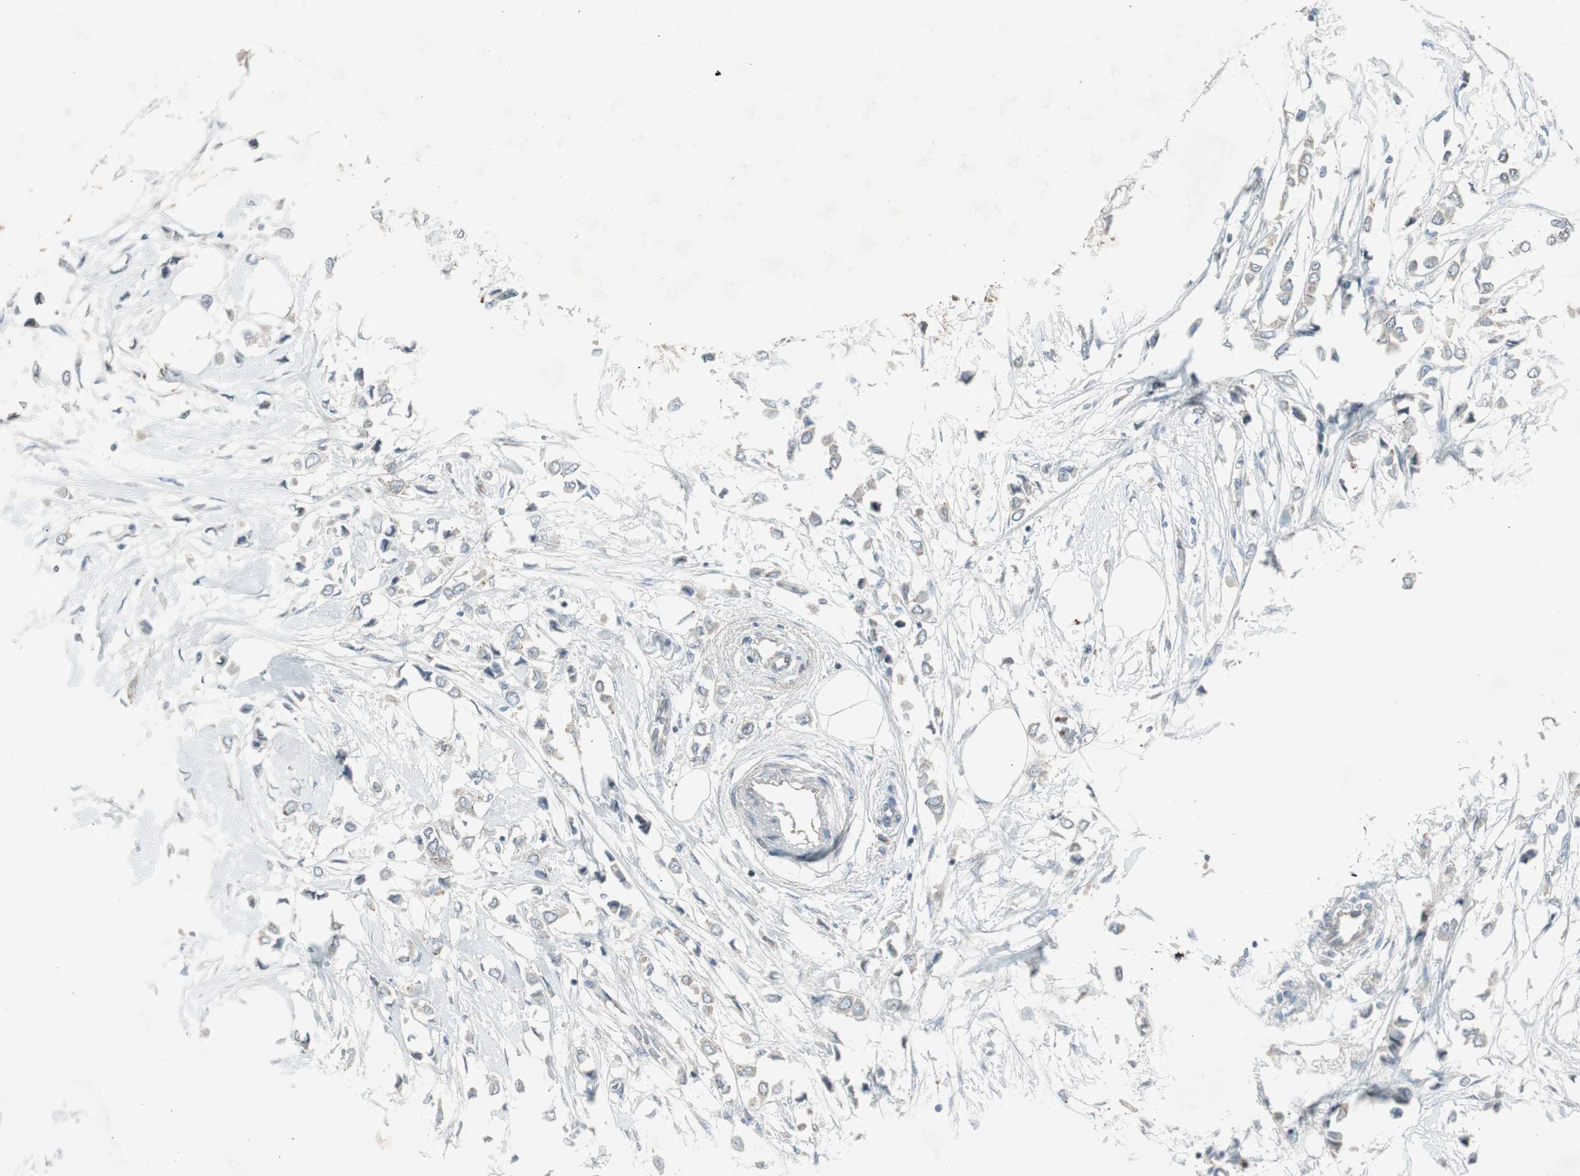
{"staining": {"intensity": "moderate", "quantity": "25%-75%", "location": "cytoplasmic/membranous"}, "tissue": "breast cancer", "cell_type": "Tumor cells", "image_type": "cancer", "snomed": [{"axis": "morphology", "description": "Lobular carcinoma"}, {"axis": "topography", "description": "Breast"}], "caption": "IHC of lobular carcinoma (breast) shows medium levels of moderate cytoplasmic/membranous expression in approximately 25%-75% of tumor cells.", "gene": "PANK2", "patient": {"sex": "female", "age": 51}}